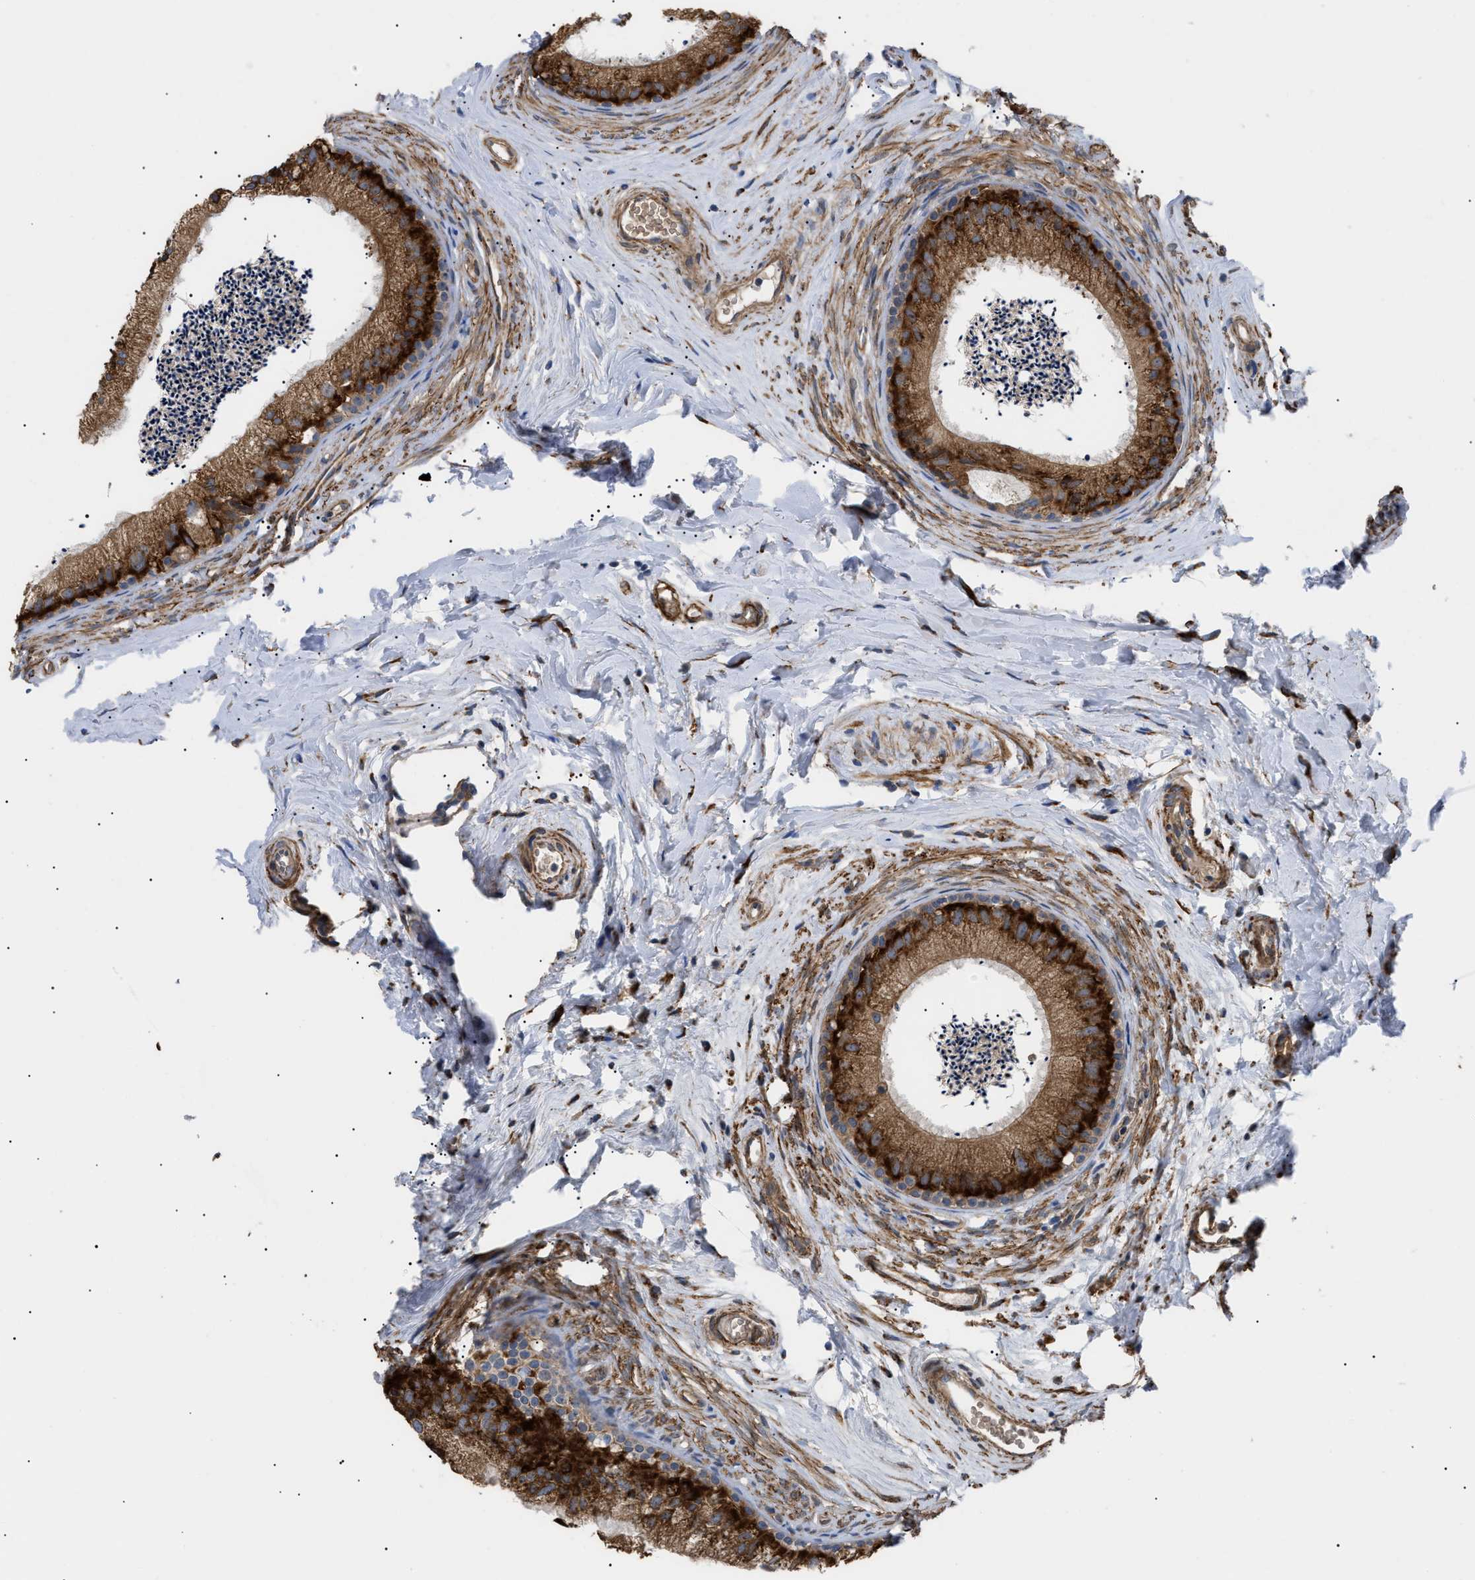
{"staining": {"intensity": "strong", "quantity": ">75%", "location": "cytoplasmic/membranous"}, "tissue": "epididymis", "cell_type": "Glandular cells", "image_type": "normal", "snomed": [{"axis": "morphology", "description": "Normal tissue, NOS"}, {"axis": "topography", "description": "Epididymis"}], "caption": "This is a micrograph of immunohistochemistry staining of benign epididymis, which shows strong positivity in the cytoplasmic/membranous of glandular cells.", "gene": "MYO10", "patient": {"sex": "male", "age": 56}}